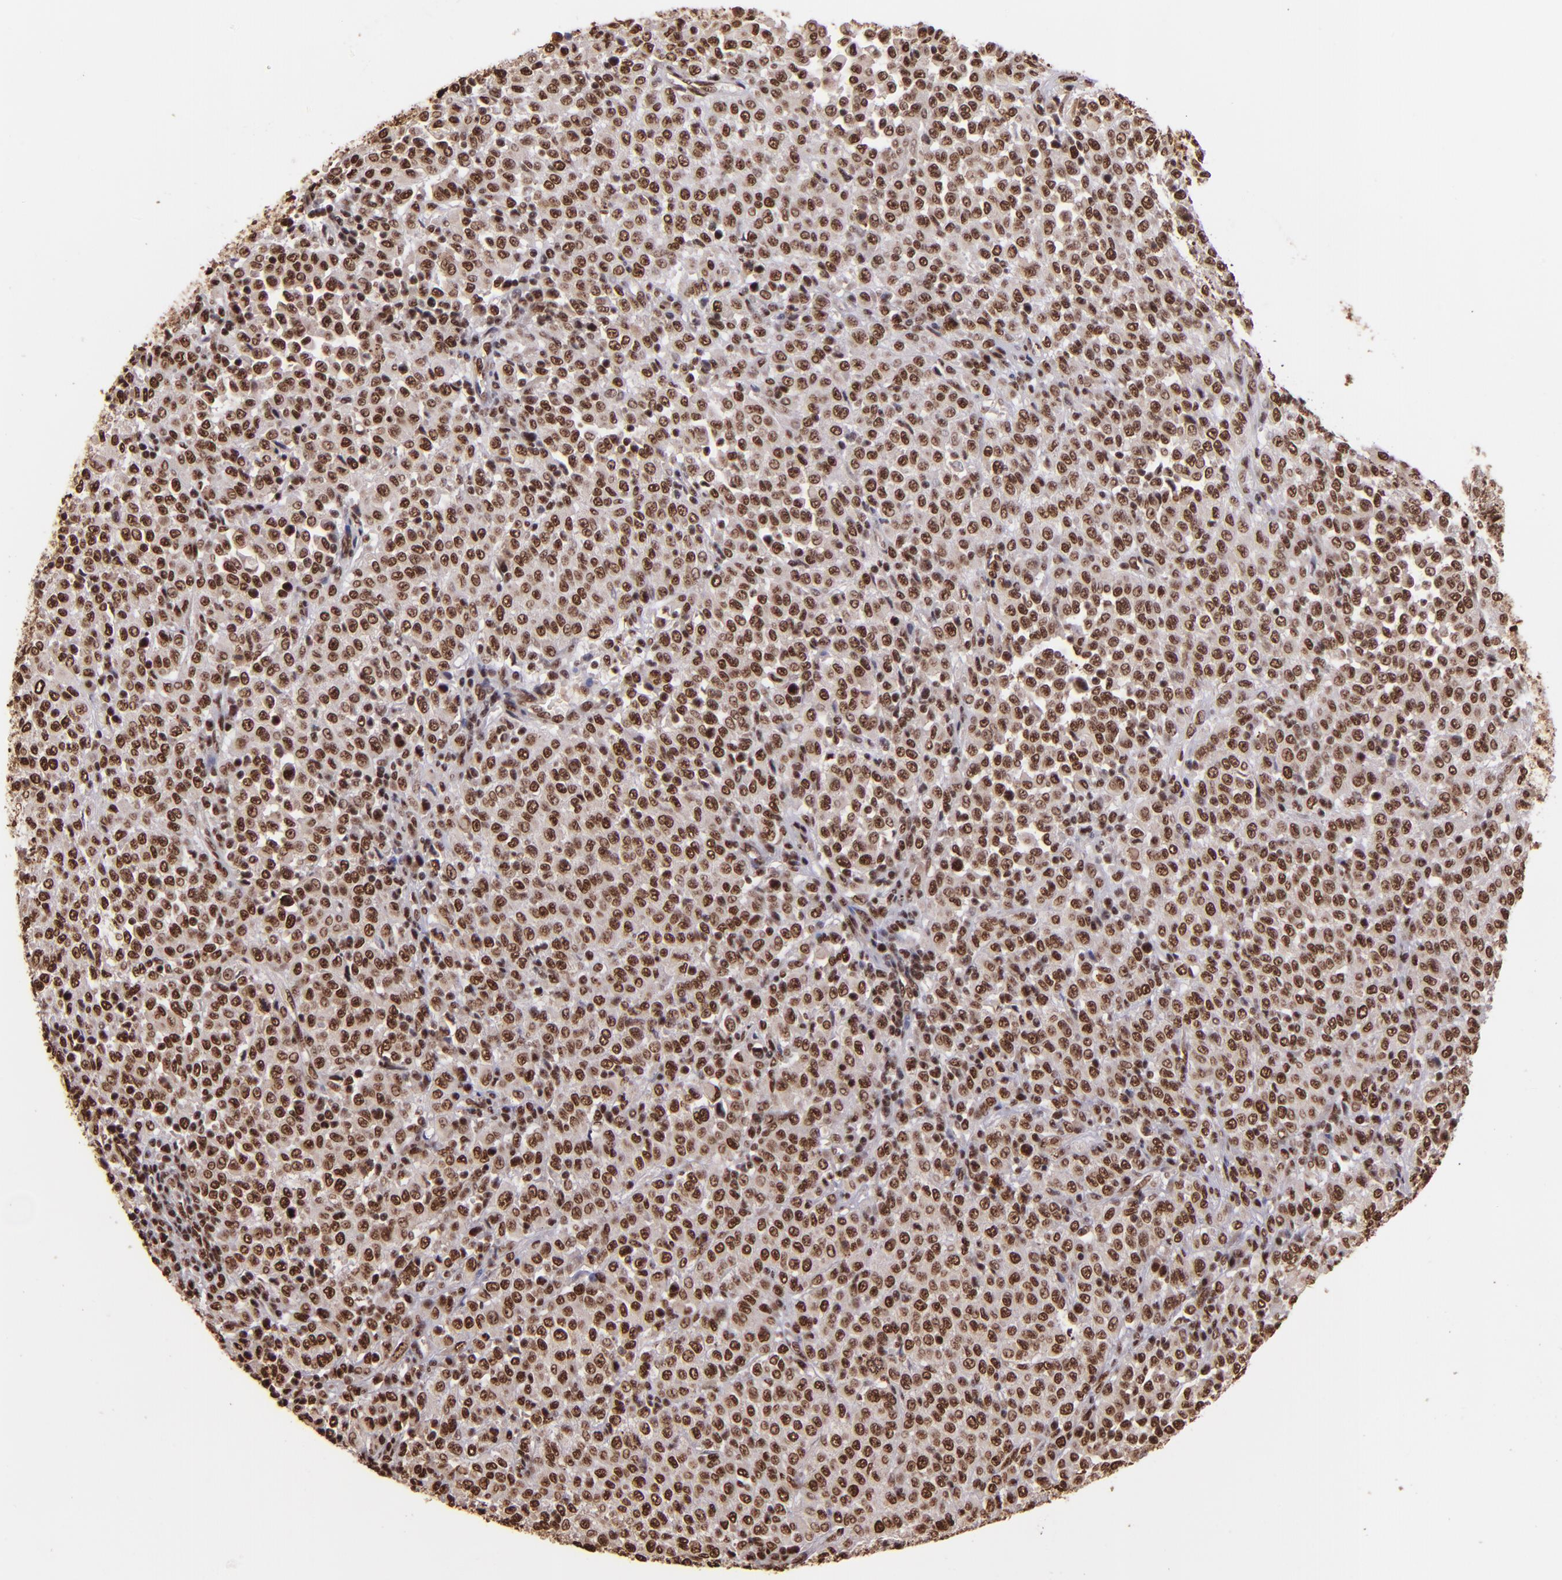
{"staining": {"intensity": "strong", "quantity": ">75%", "location": "nuclear"}, "tissue": "melanoma", "cell_type": "Tumor cells", "image_type": "cancer", "snomed": [{"axis": "morphology", "description": "Malignant melanoma, Metastatic site"}, {"axis": "topography", "description": "Pancreas"}], "caption": "Malignant melanoma (metastatic site) tissue exhibits strong nuclear positivity in about >75% of tumor cells, visualized by immunohistochemistry.", "gene": "PQBP1", "patient": {"sex": "female", "age": 30}}